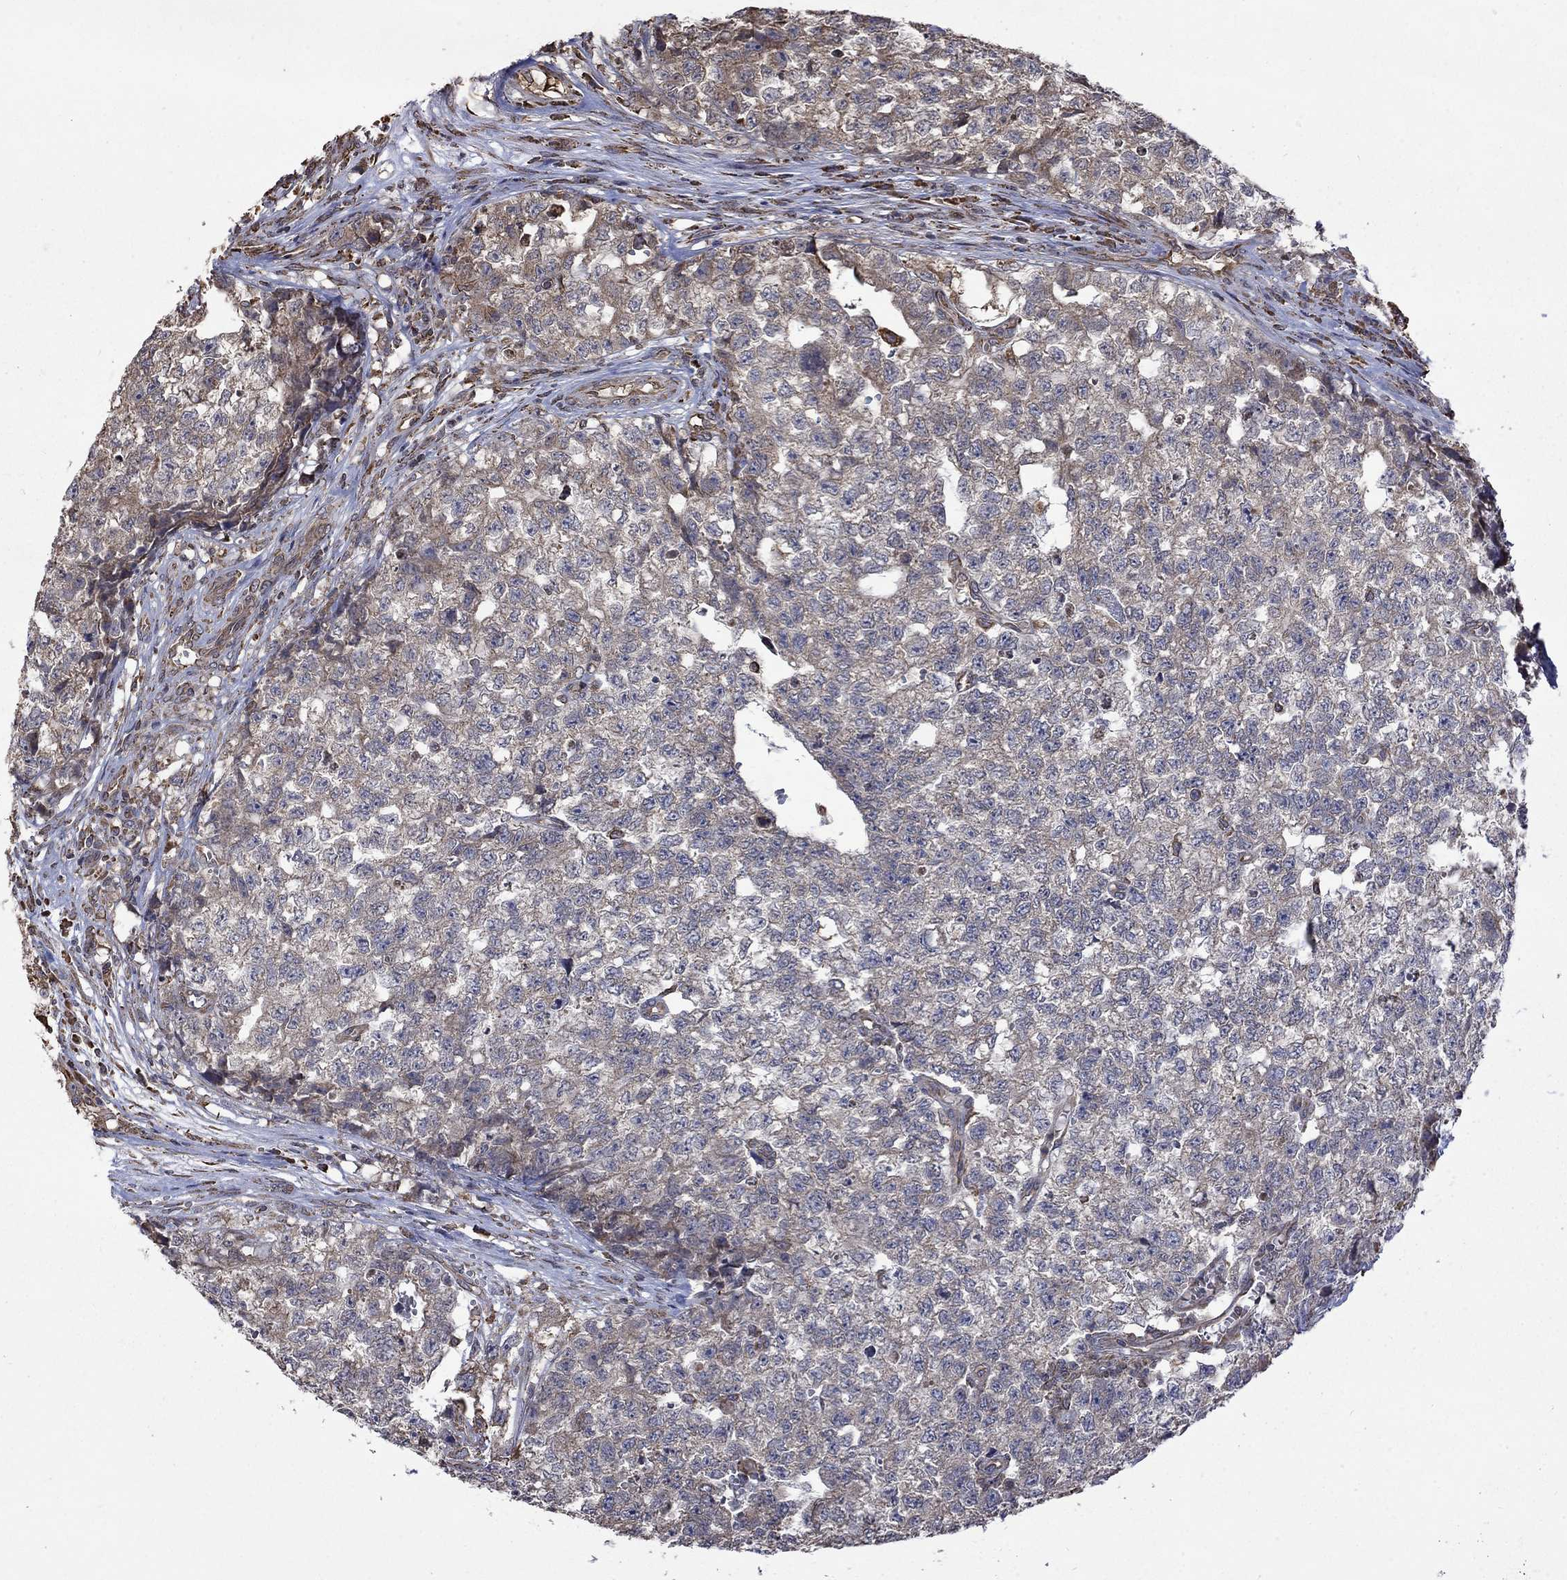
{"staining": {"intensity": "weak", "quantity": "<25%", "location": "cytoplasmic/membranous"}, "tissue": "testis cancer", "cell_type": "Tumor cells", "image_type": "cancer", "snomed": [{"axis": "morphology", "description": "Seminoma, NOS"}, {"axis": "morphology", "description": "Carcinoma, Embryonal, NOS"}, {"axis": "topography", "description": "Testis"}], "caption": "Testis cancer (seminoma) was stained to show a protein in brown. There is no significant positivity in tumor cells.", "gene": "ESRRA", "patient": {"sex": "male", "age": 22}}